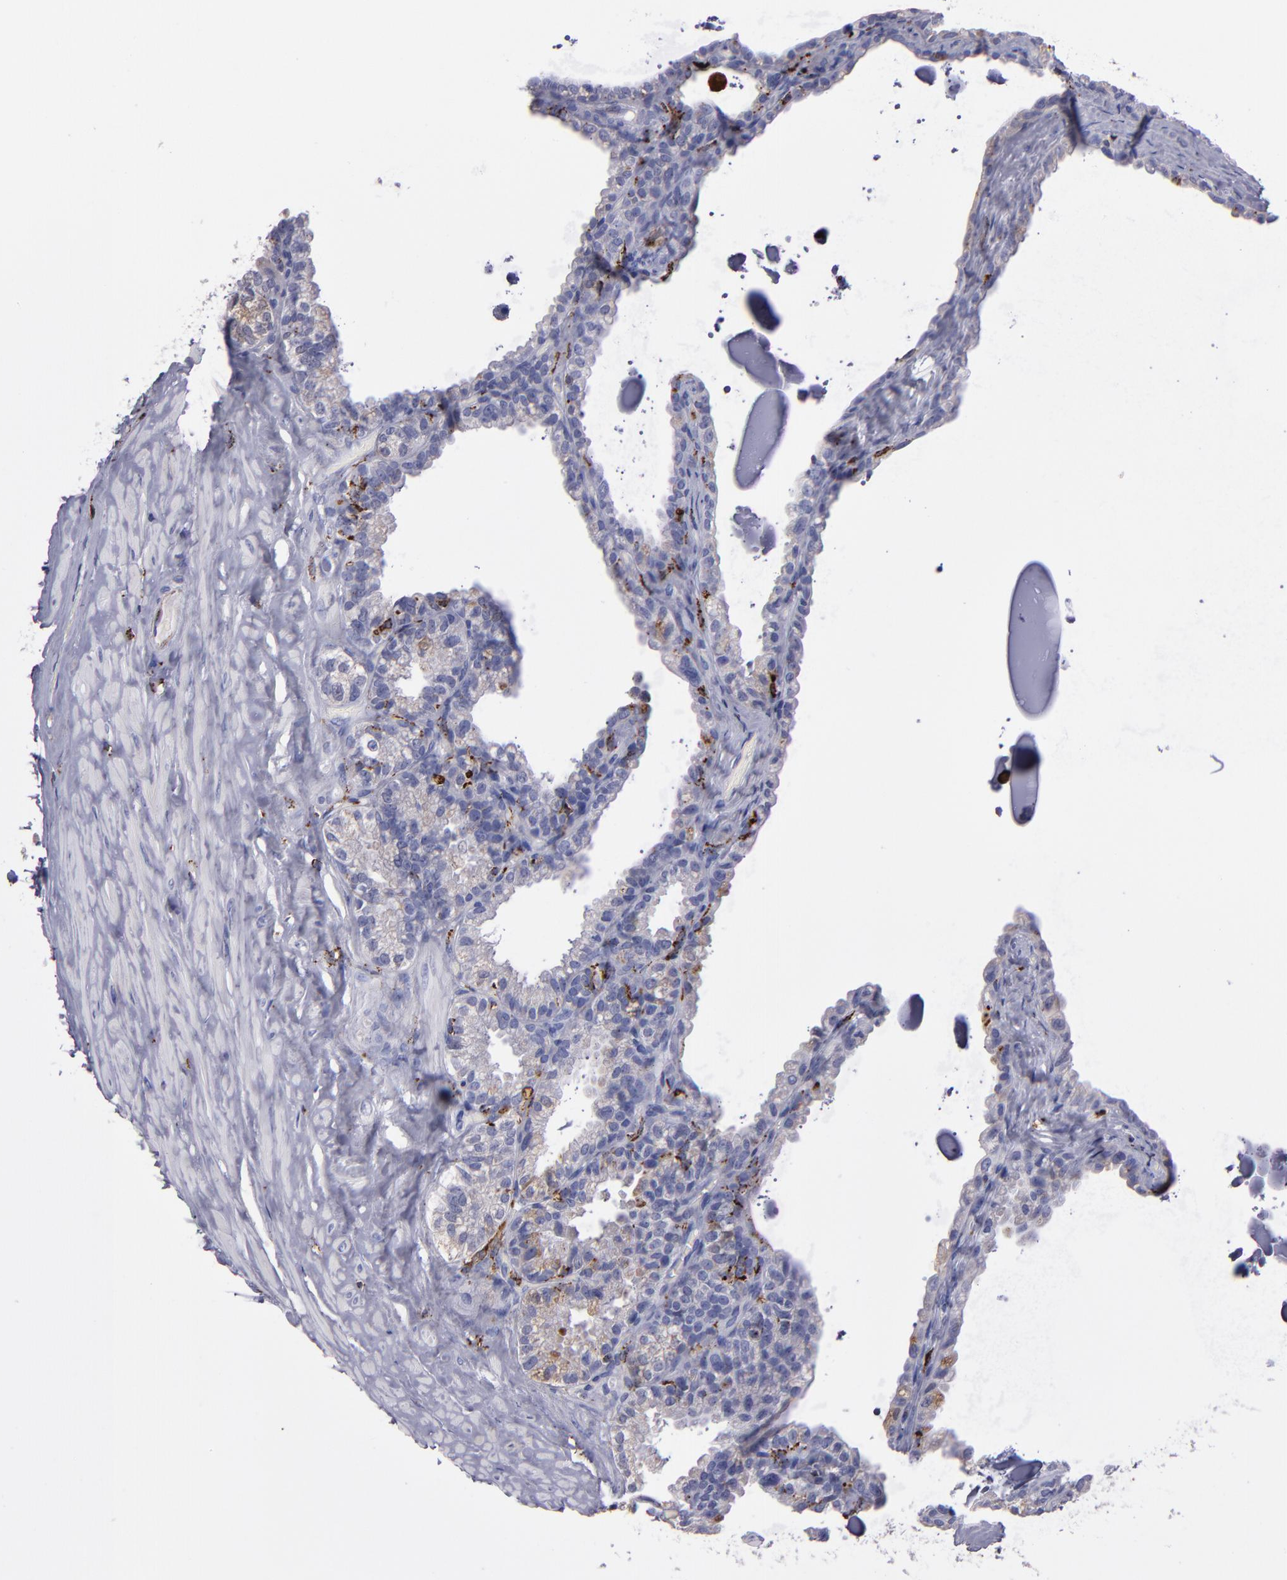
{"staining": {"intensity": "negative", "quantity": "none", "location": "none"}, "tissue": "seminal vesicle", "cell_type": "Glandular cells", "image_type": "normal", "snomed": [{"axis": "morphology", "description": "Normal tissue, NOS"}, {"axis": "morphology", "description": "Inflammation, NOS"}, {"axis": "topography", "description": "Urinary bladder"}, {"axis": "topography", "description": "Prostate"}, {"axis": "topography", "description": "Seminal veicle"}], "caption": "This is an IHC micrograph of benign seminal vesicle. There is no staining in glandular cells.", "gene": "CTSS", "patient": {"sex": "male", "age": 82}}